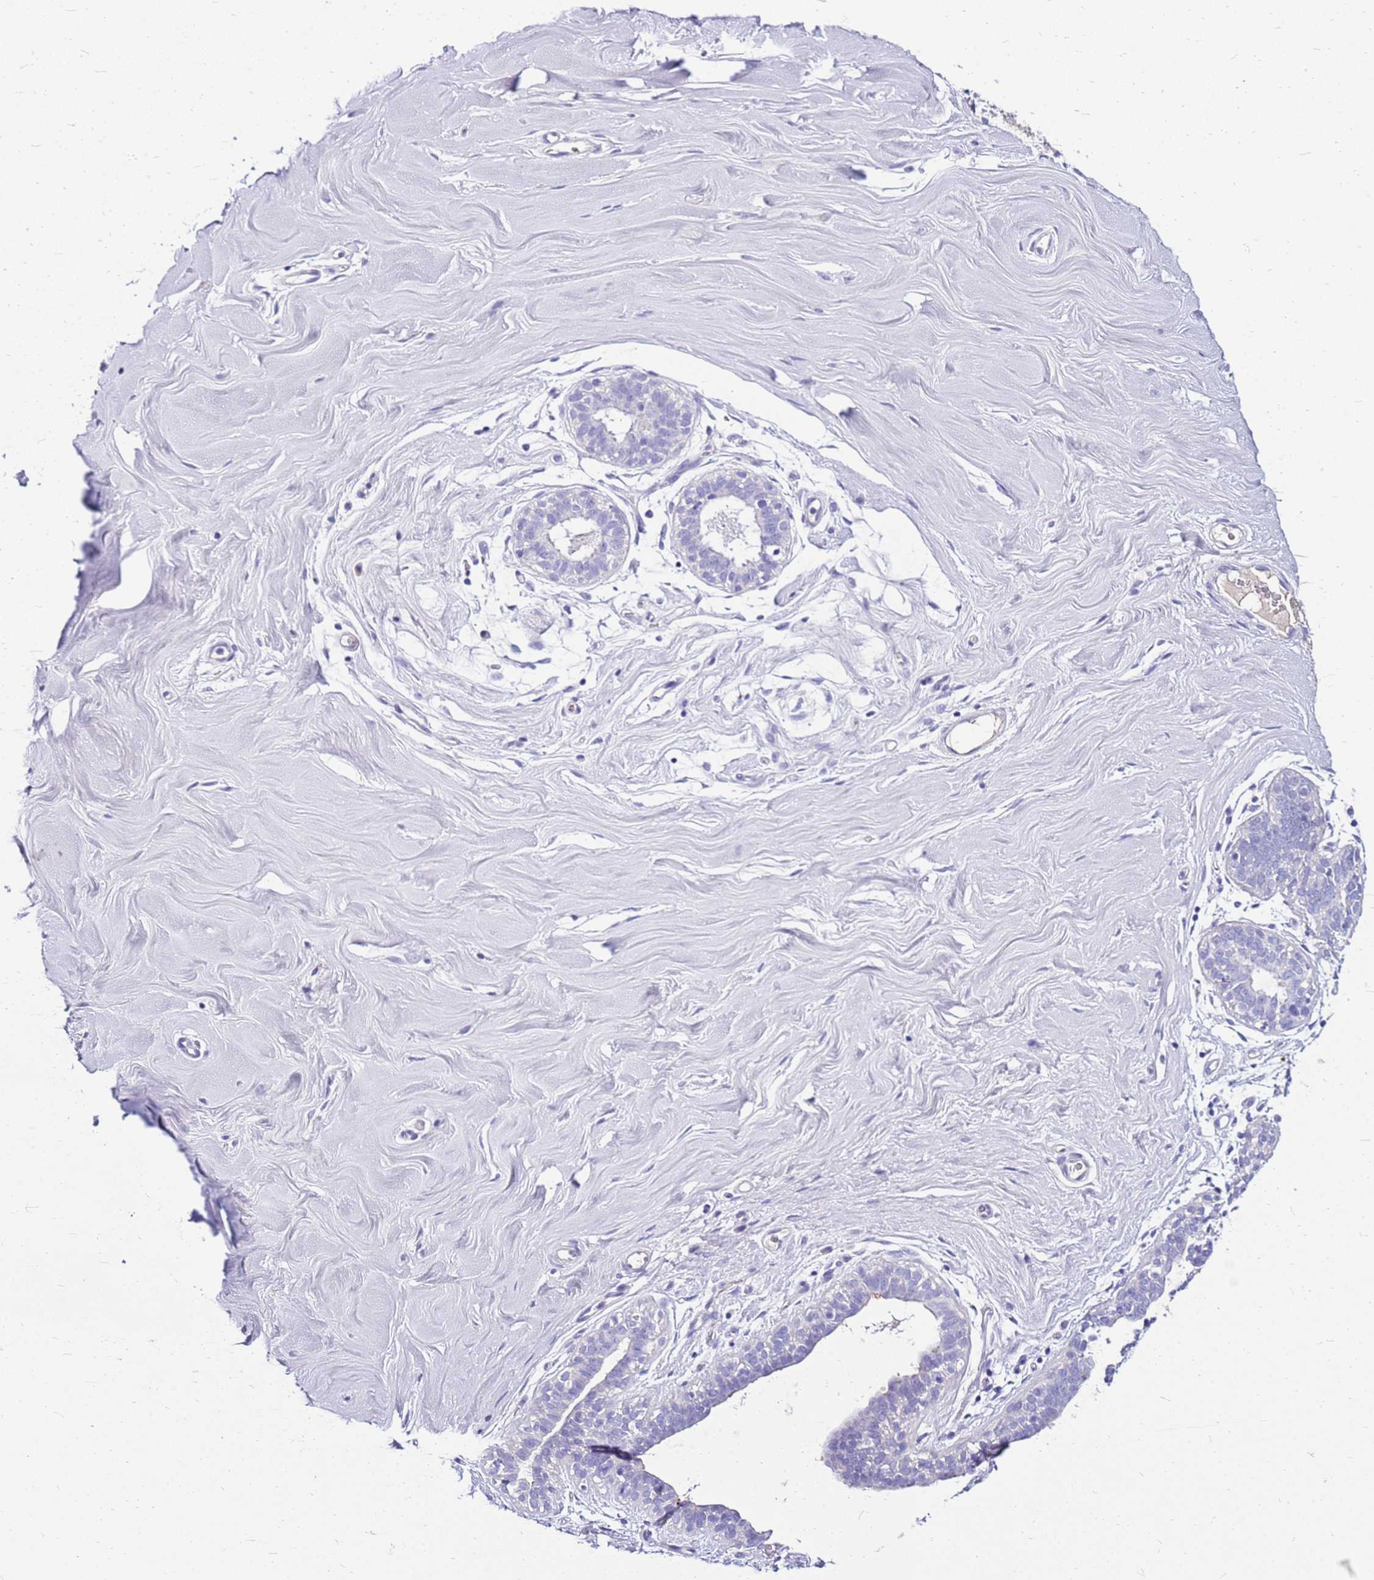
{"staining": {"intensity": "moderate", "quantity": "<25%", "location": "cytoplasmic/membranous"}, "tissue": "soft tissue", "cell_type": "Chondrocytes", "image_type": "normal", "snomed": [{"axis": "morphology", "description": "Normal tissue, NOS"}, {"axis": "topography", "description": "Breast"}], "caption": "This is an image of IHC staining of benign soft tissue, which shows moderate positivity in the cytoplasmic/membranous of chondrocytes.", "gene": "DCDC2B", "patient": {"sex": "female", "age": 26}}